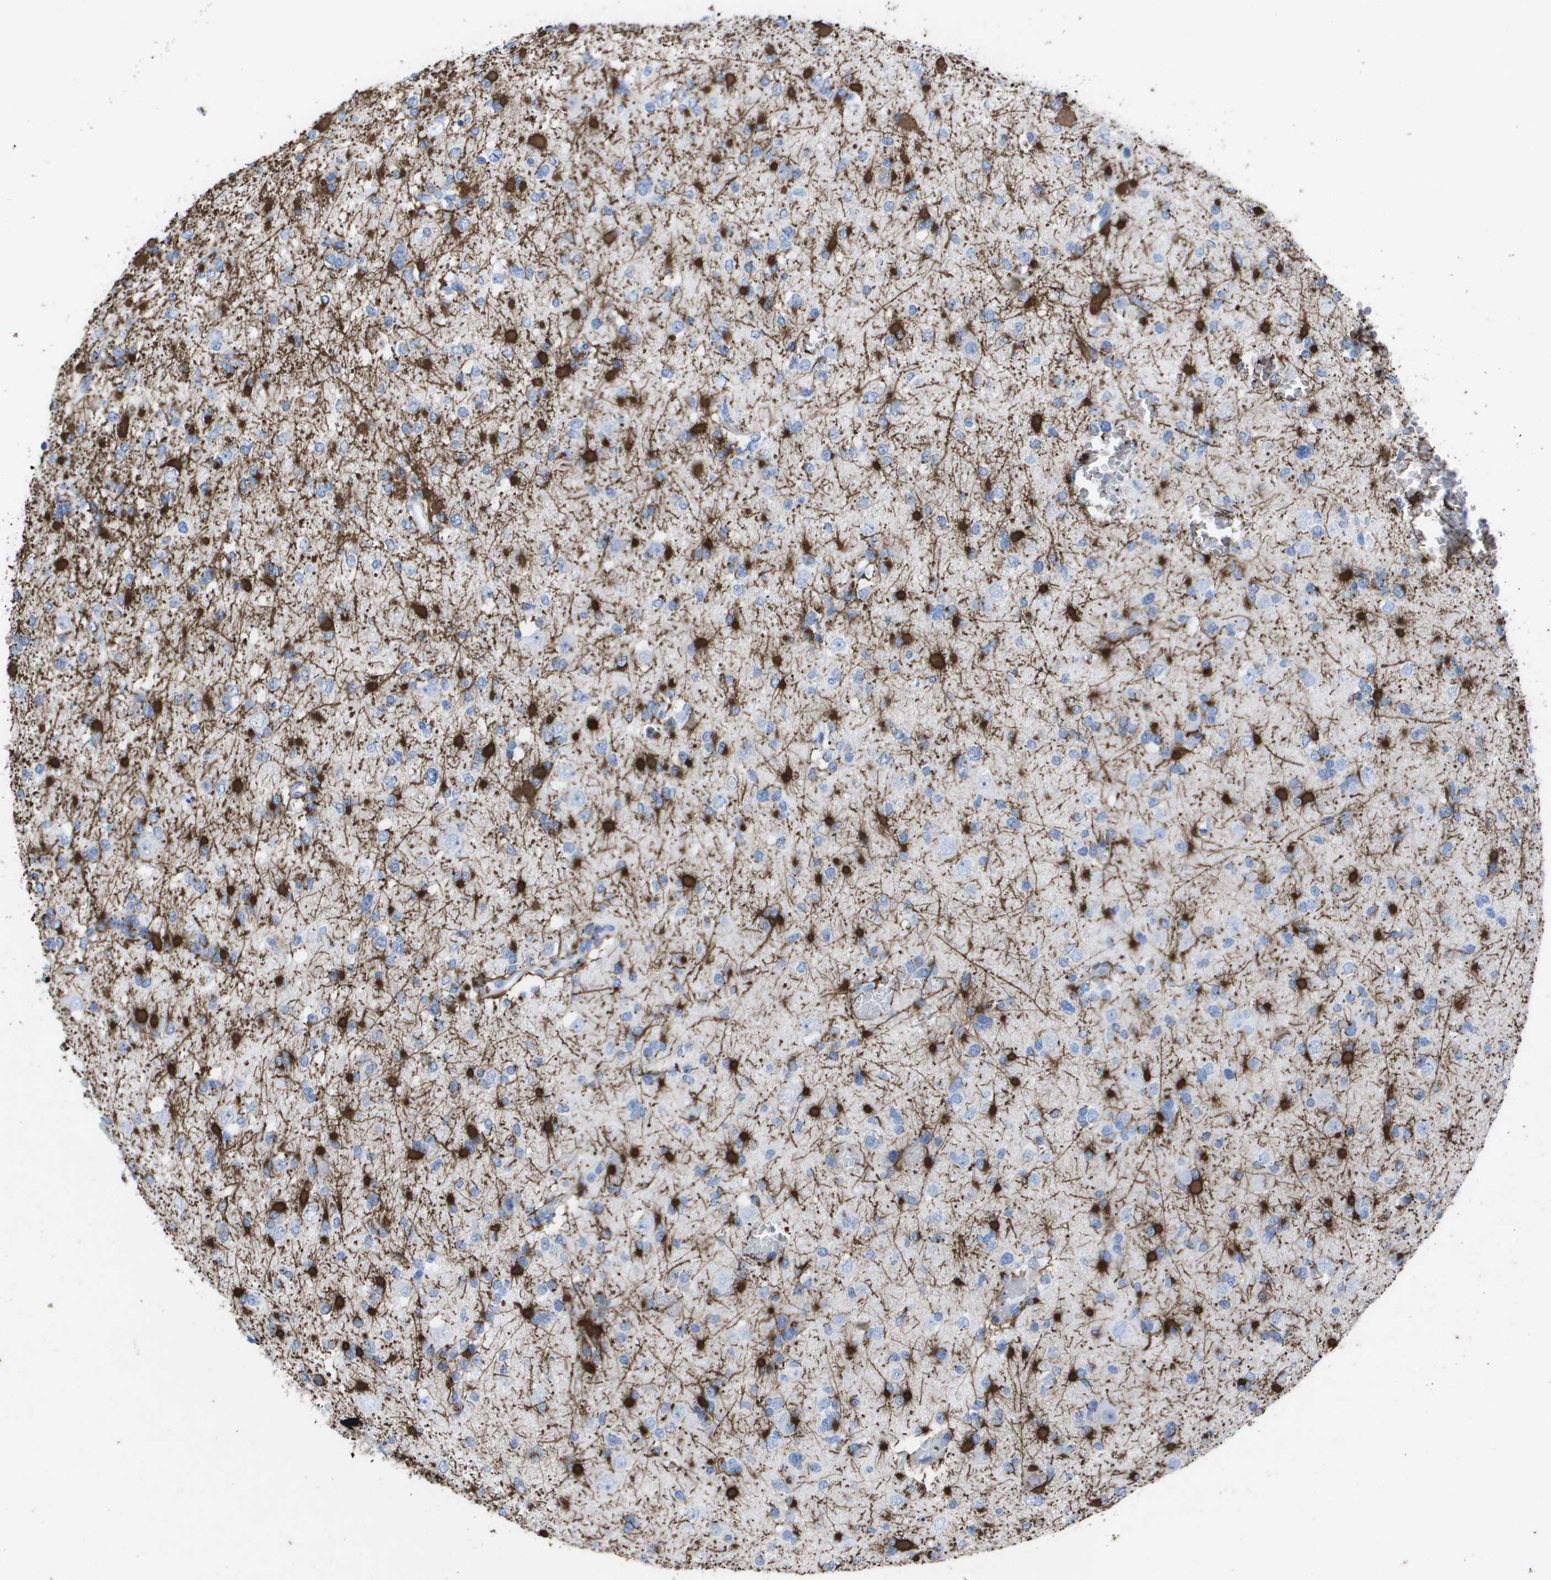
{"staining": {"intensity": "moderate", "quantity": "25%-75%", "location": "cytoplasmic/membranous"}, "tissue": "glioma", "cell_type": "Tumor cells", "image_type": "cancer", "snomed": [{"axis": "morphology", "description": "Glioma, malignant, Low grade"}, {"axis": "topography", "description": "Brain"}], "caption": "Immunohistochemistry (IHC) of glioma displays medium levels of moderate cytoplasmic/membranous expression in approximately 25%-75% of tumor cells.", "gene": "KCNA3", "patient": {"sex": "female", "age": 22}}